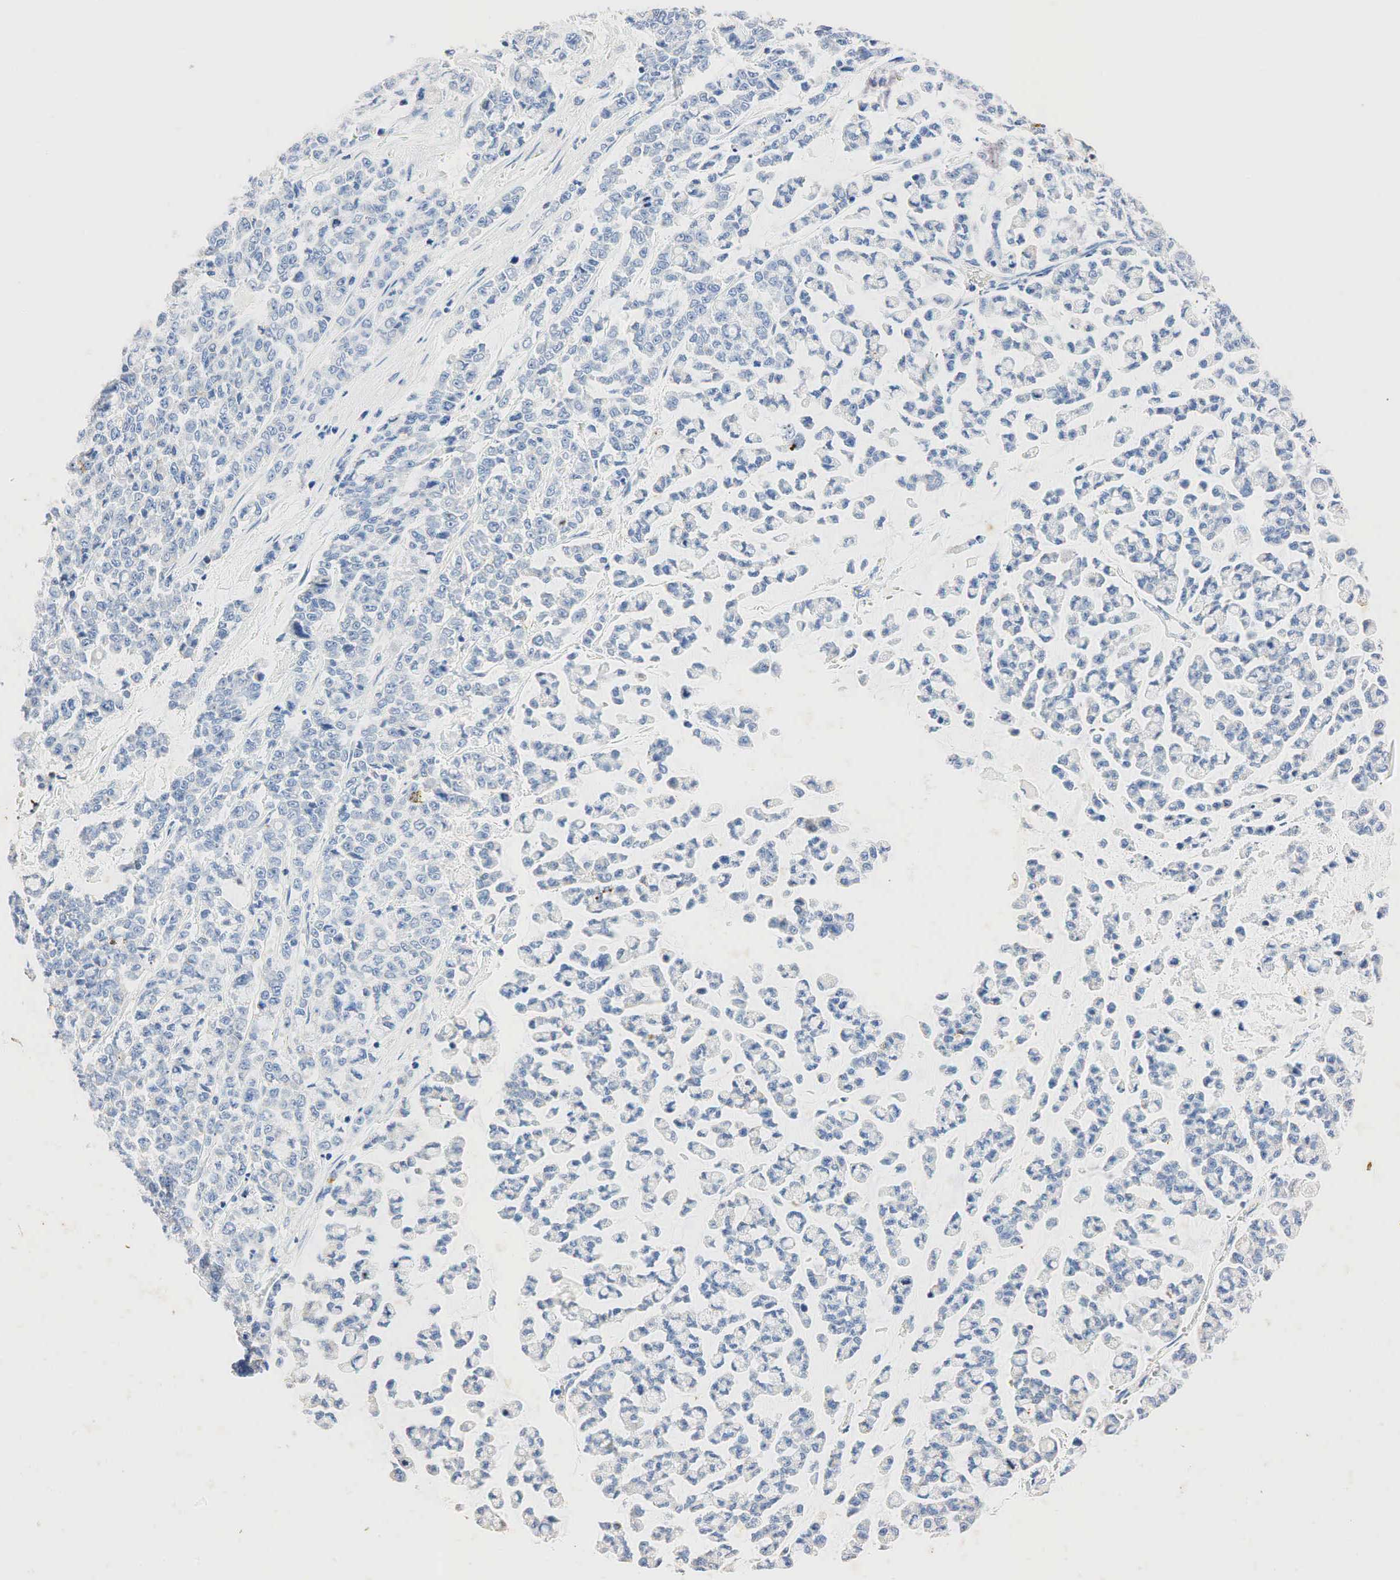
{"staining": {"intensity": "negative", "quantity": "none", "location": "none"}, "tissue": "liver cancer", "cell_type": "Tumor cells", "image_type": "cancer", "snomed": [{"axis": "morphology", "description": "Carcinoma, metastatic, NOS"}, {"axis": "topography", "description": "Liver"}], "caption": "Immunohistochemical staining of human liver cancer shows no significant positivity in tumor cells. Nuclei are stained in blue.", "gene": "SYP", "patient": {"sex": "female", "age": 58}}